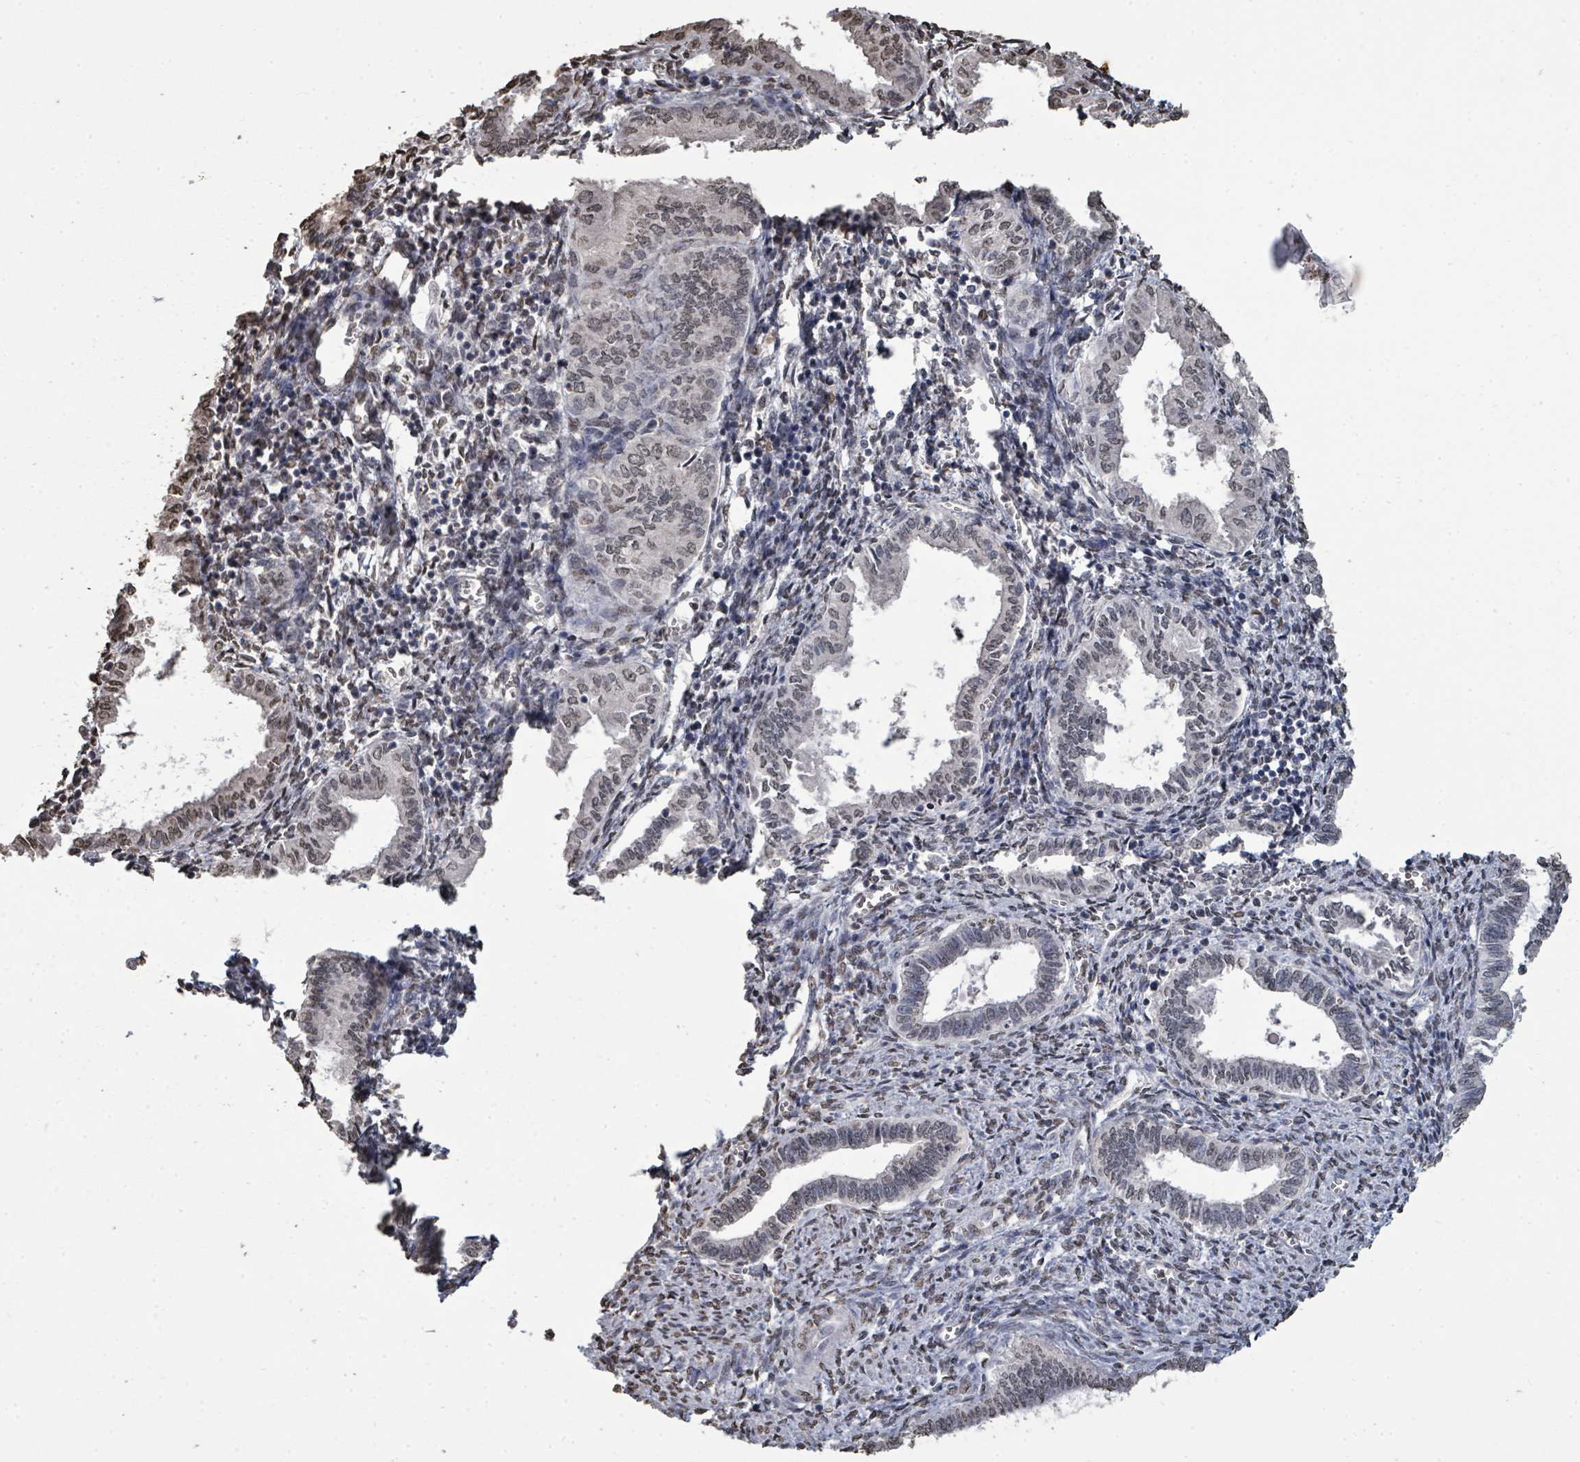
{"staining": {"intensity": "negative", "quantity": "none", "location": "none"}, "tissue": "endometrium", "cell_type": "Cells in endometrial stroma", "image_type": "normal", "snomed": [{"axis": "morphology", "description": "Normal tissue, NOS"}, {"axis": "topography", "description": "Endometrium"}], "caption": "Photomicrograph shows no significant protein staining in cells in endometrial stroma of normal endometrium. (DAB immunohistochemistry (IHC) visualized using brightfield microscopy, high magnification).", "gene": "MRPS12", "patient": {"sex": "female", "age": 37}}